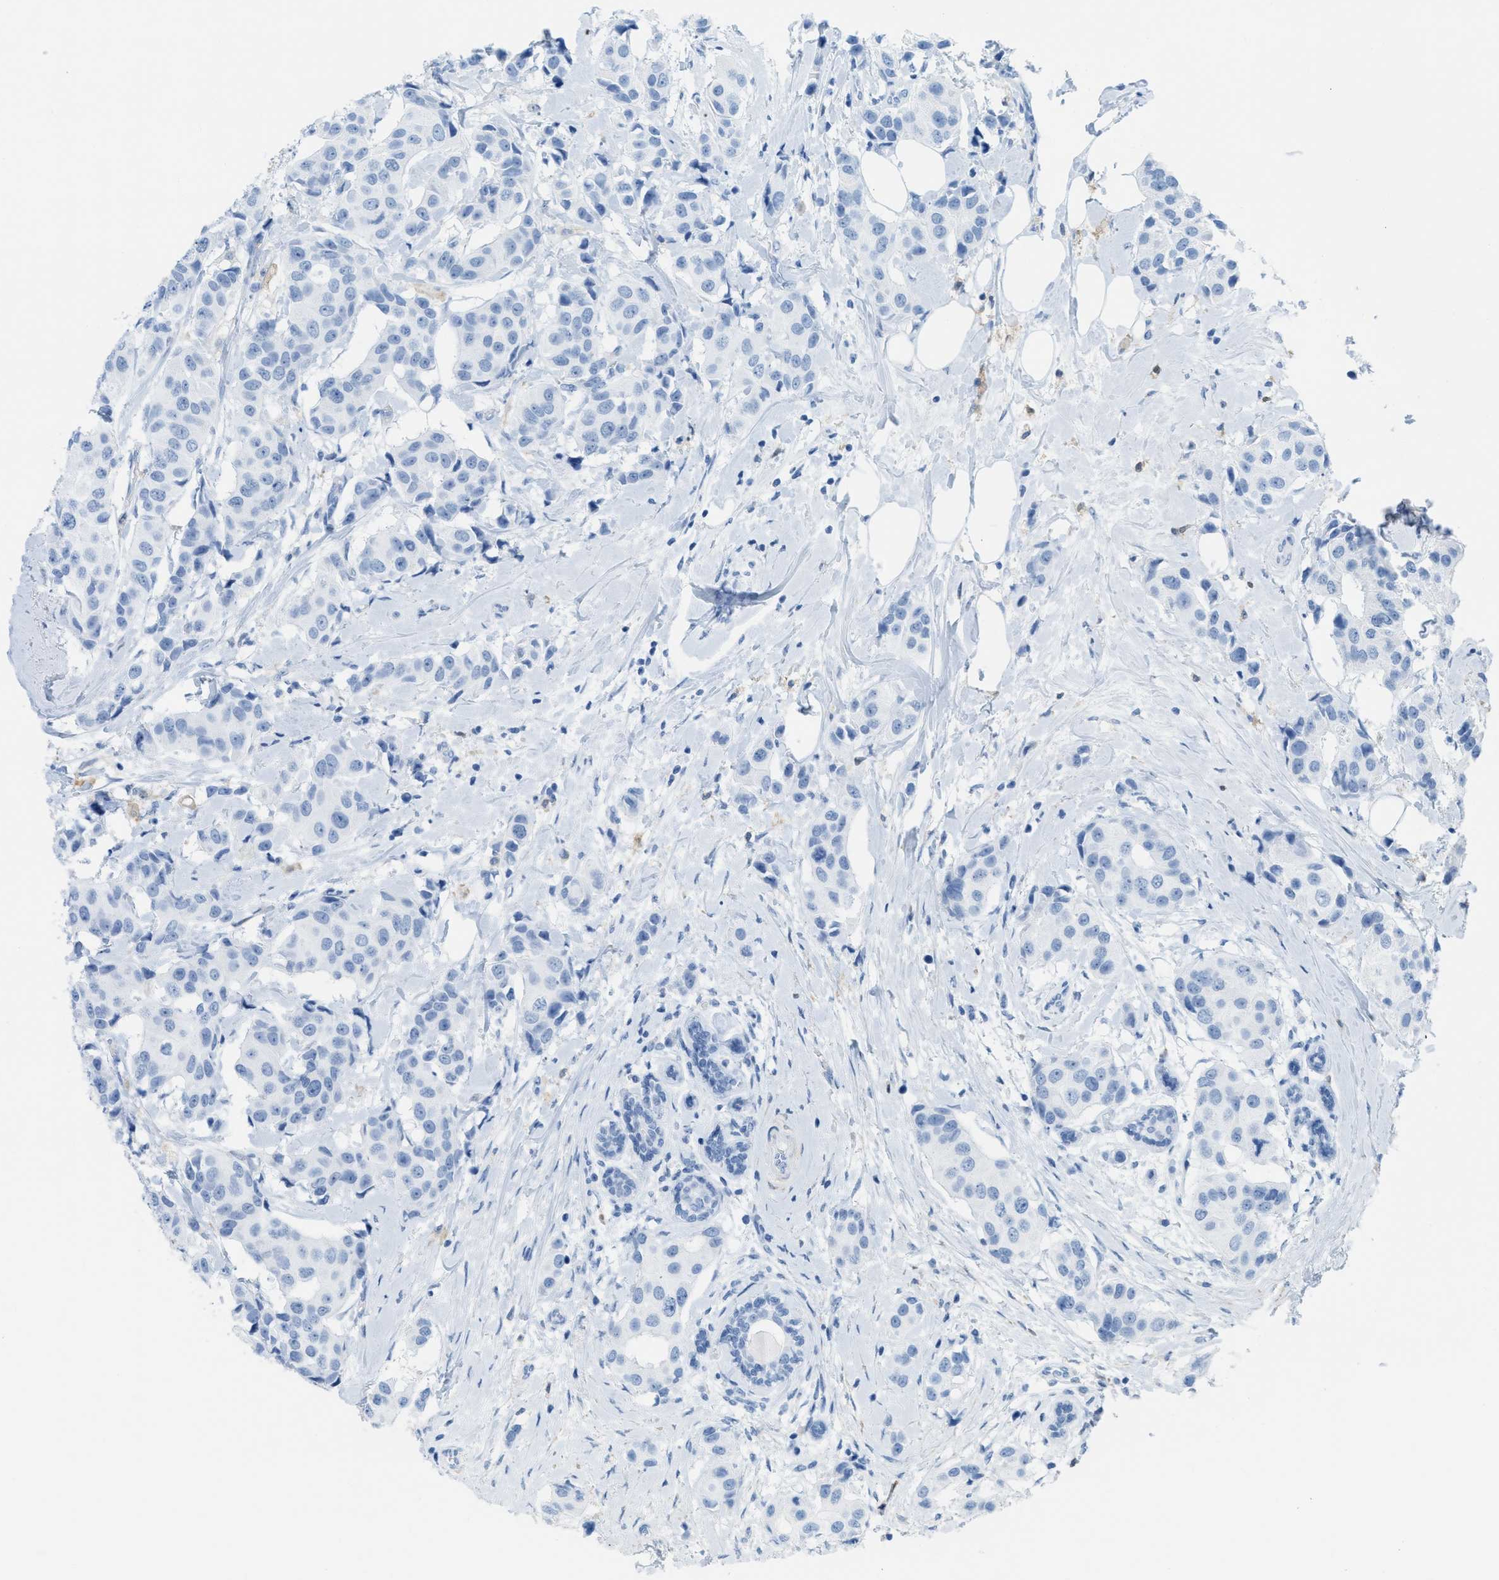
{"staining": {"intensity": "negative", "quantity": "none", "location": "none"}, "tissue": "breast cancer", "cell_type": "Tumor cells", "image_type": "cancer", "snomed": [{"axis": "morphology", "description": "Normal tissue, NOS"}, {"axis": "morphology", "description": "Duct carcinoma"}, {"axis": "topography", "description": "Breast"}], "caption": "Immunohistochemistry of human breast cancer demonstrates no positivity in tumor cells. (Immunohistochemistry (ihc), brightfield microscopy, high magnification).", "gene": "ASGR1", "patient": {"sex": "female", "age": 39}}